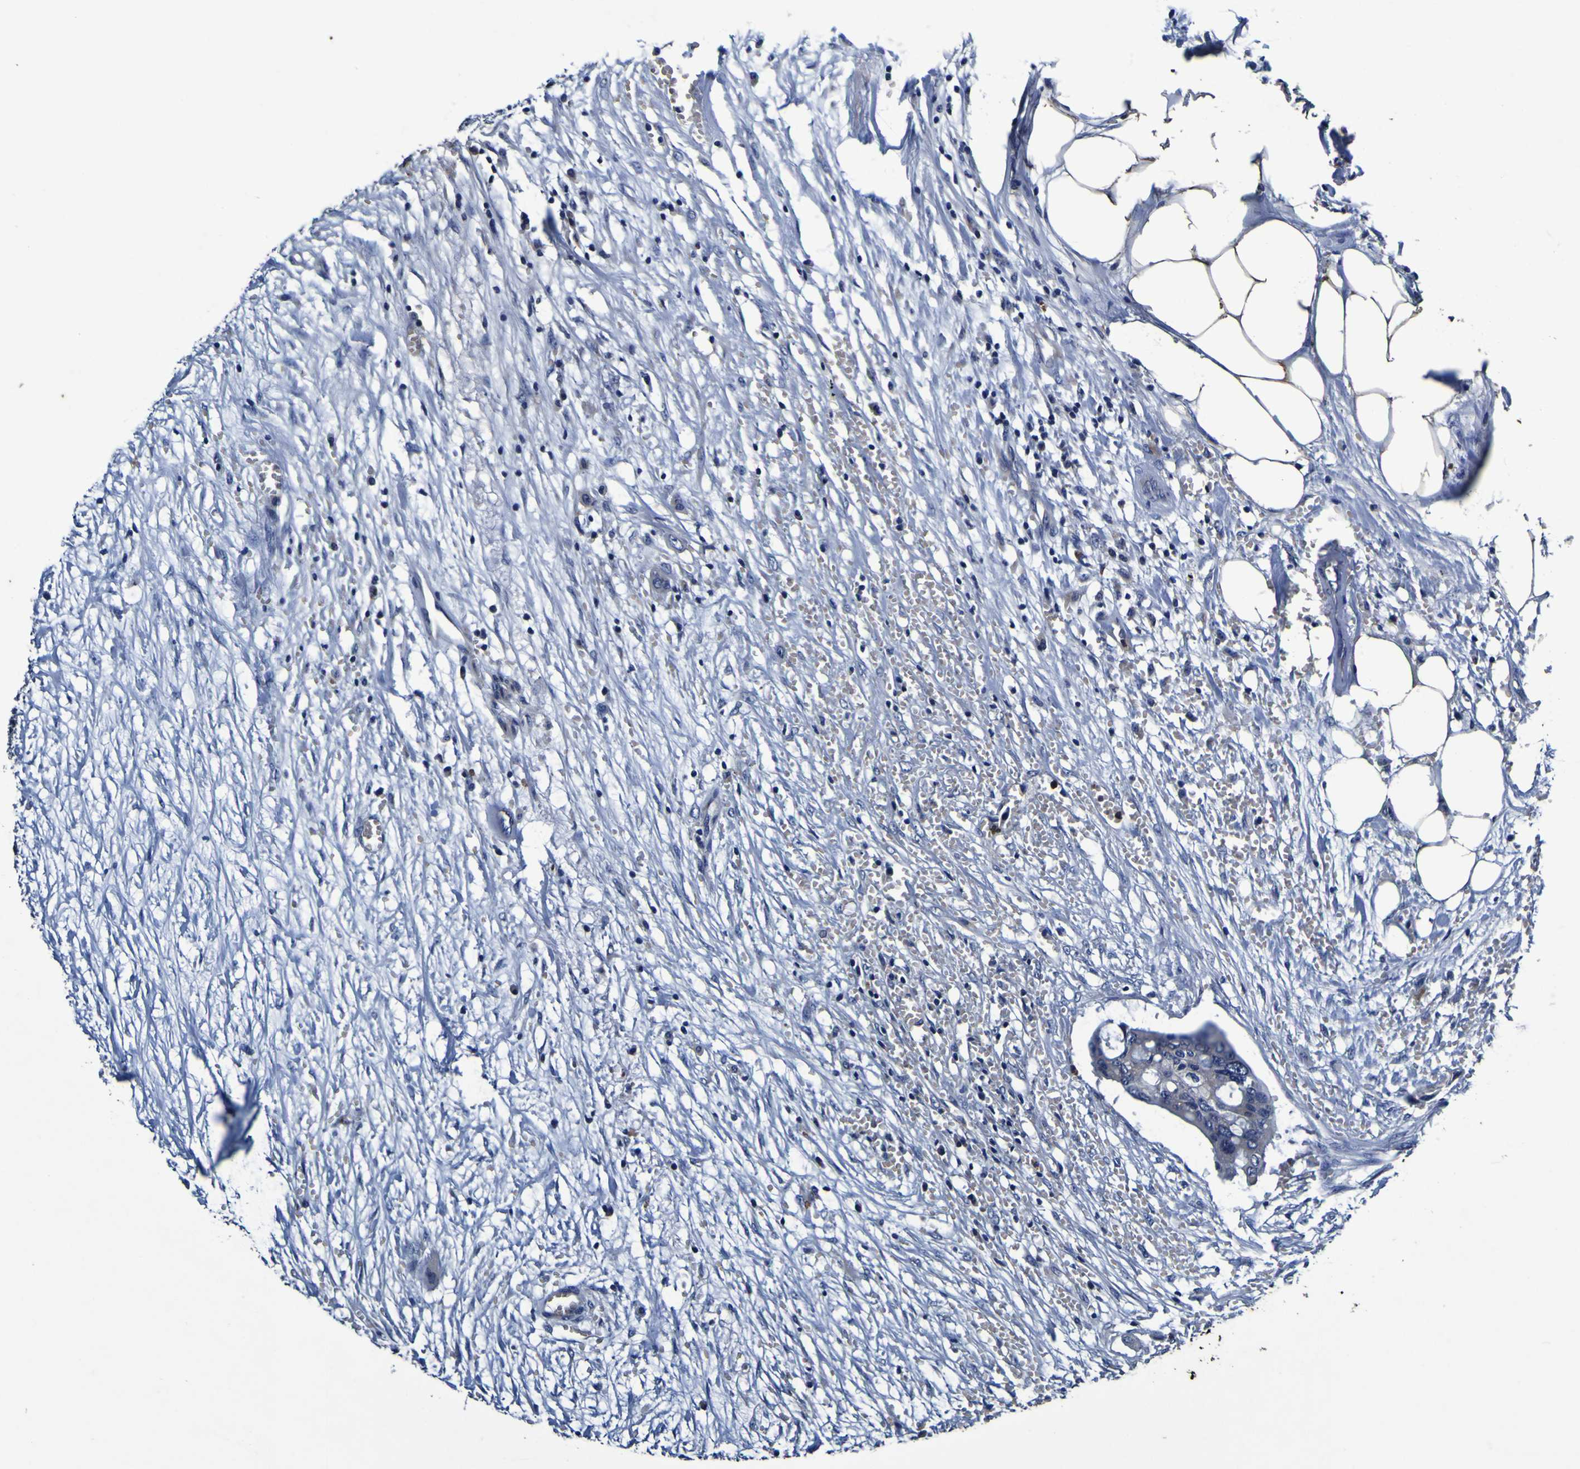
{"staining": {"intensity": "negative", "quantity": "none", "location": "none"}, "tissue": "colorectal cancer", "cell_type": "Tumor cells", "image_type": "cancer", "snomed": [{"axis": "morphology", "description": "Adenocarcinoma, NOS"}, {"axis": "topography", "description": "Colon"}], "caption": "Immunohistochemical staining of adenocarcinoma (colorectal) shows no significant staining in tumor cells.", "gene": "PANK4", "patient": {"sex": "female", "age": 57}}